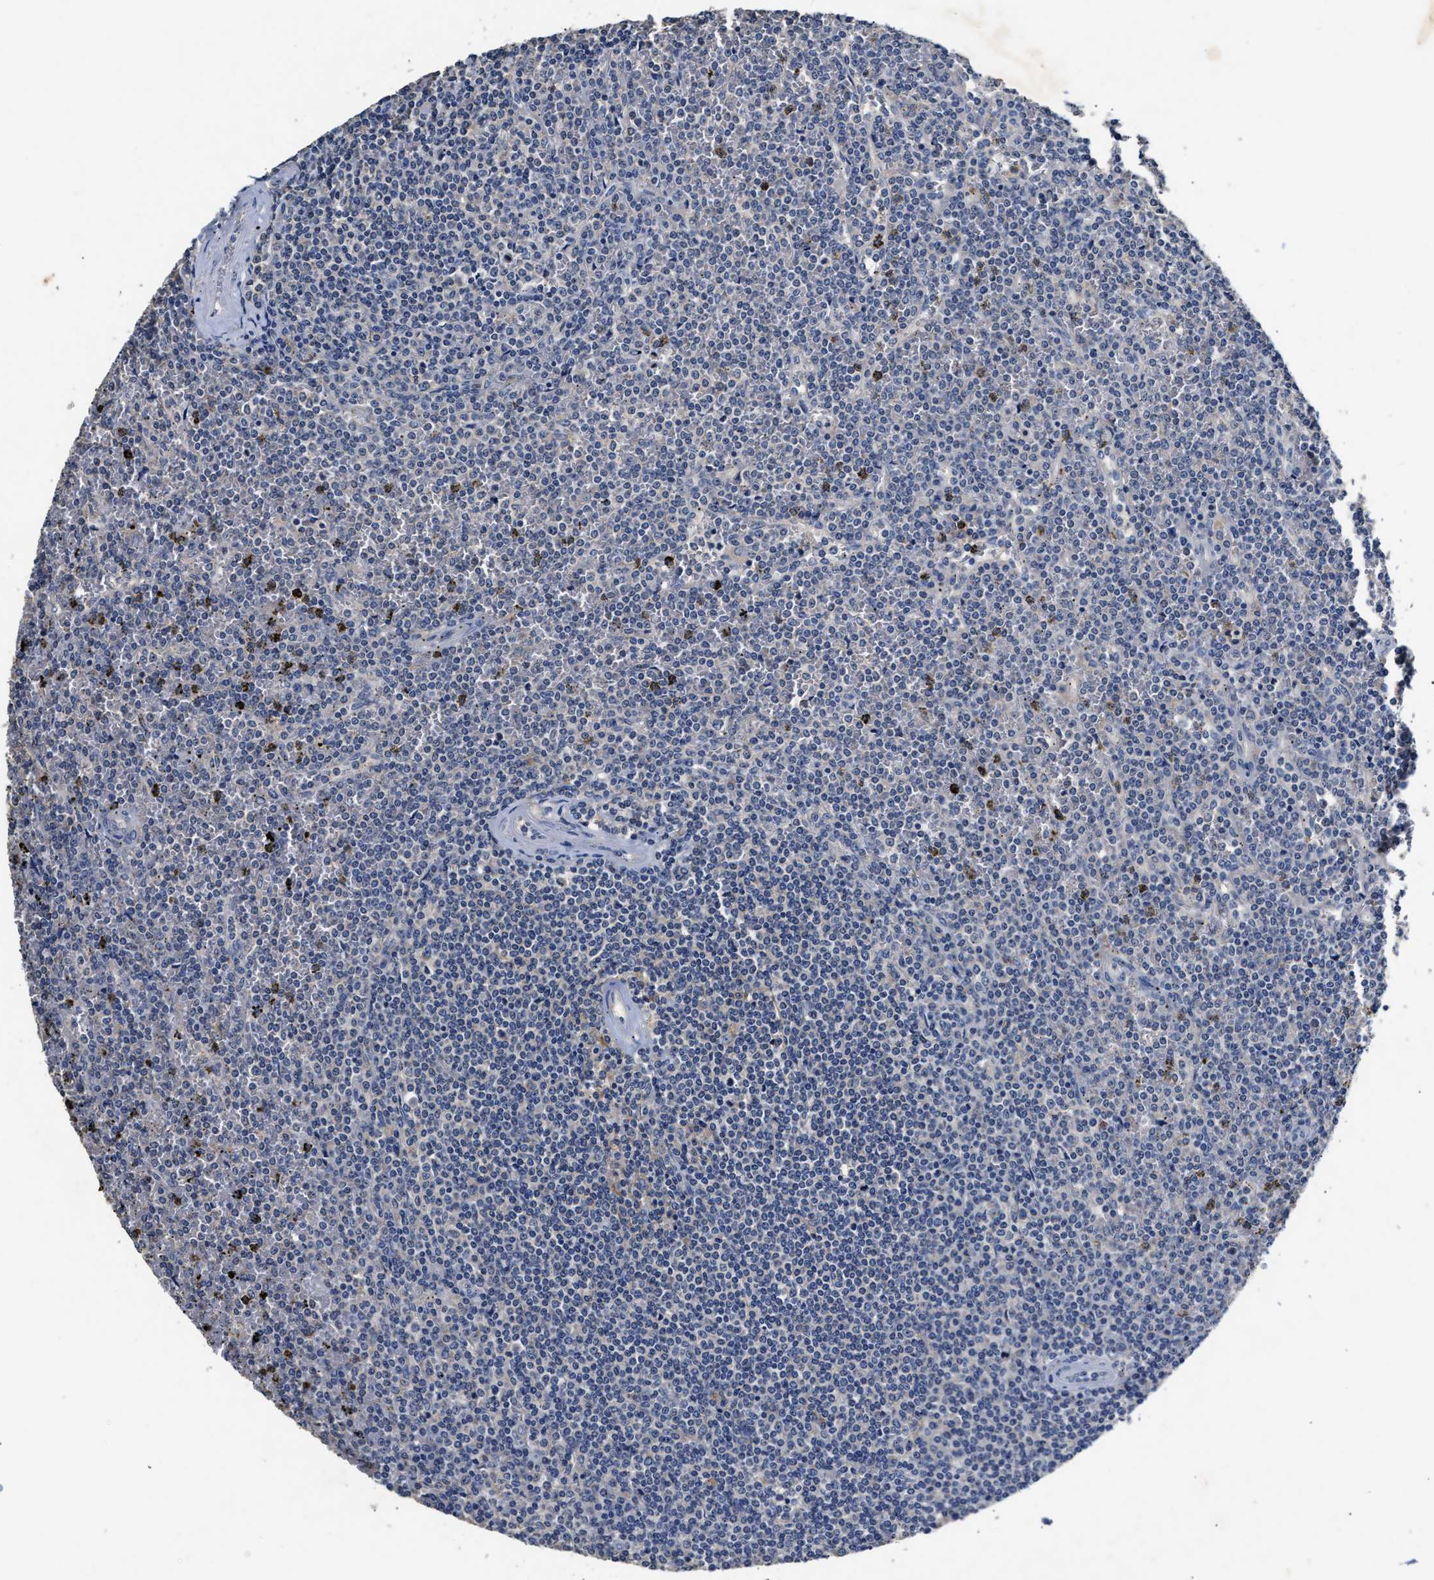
{"staining": {"intensity": "negative", "quantity": "none", "location": "none"}, "tissue": "lymphoma", "cell_type": "Tumor cells", "image_type": "cancer", "snomed": [{"axis": "morphology", "description": "Malignant lymphoma, non-Hodgkin's type, Low grade"}, {"axis": "topography", "description": "Spleen"}], "caption": "Immunohistochemistry of human lymphoma displays no staining in tumor cells.", "gene": "SLCO2B1", "patient": {"sex": "female", "age": 19}}